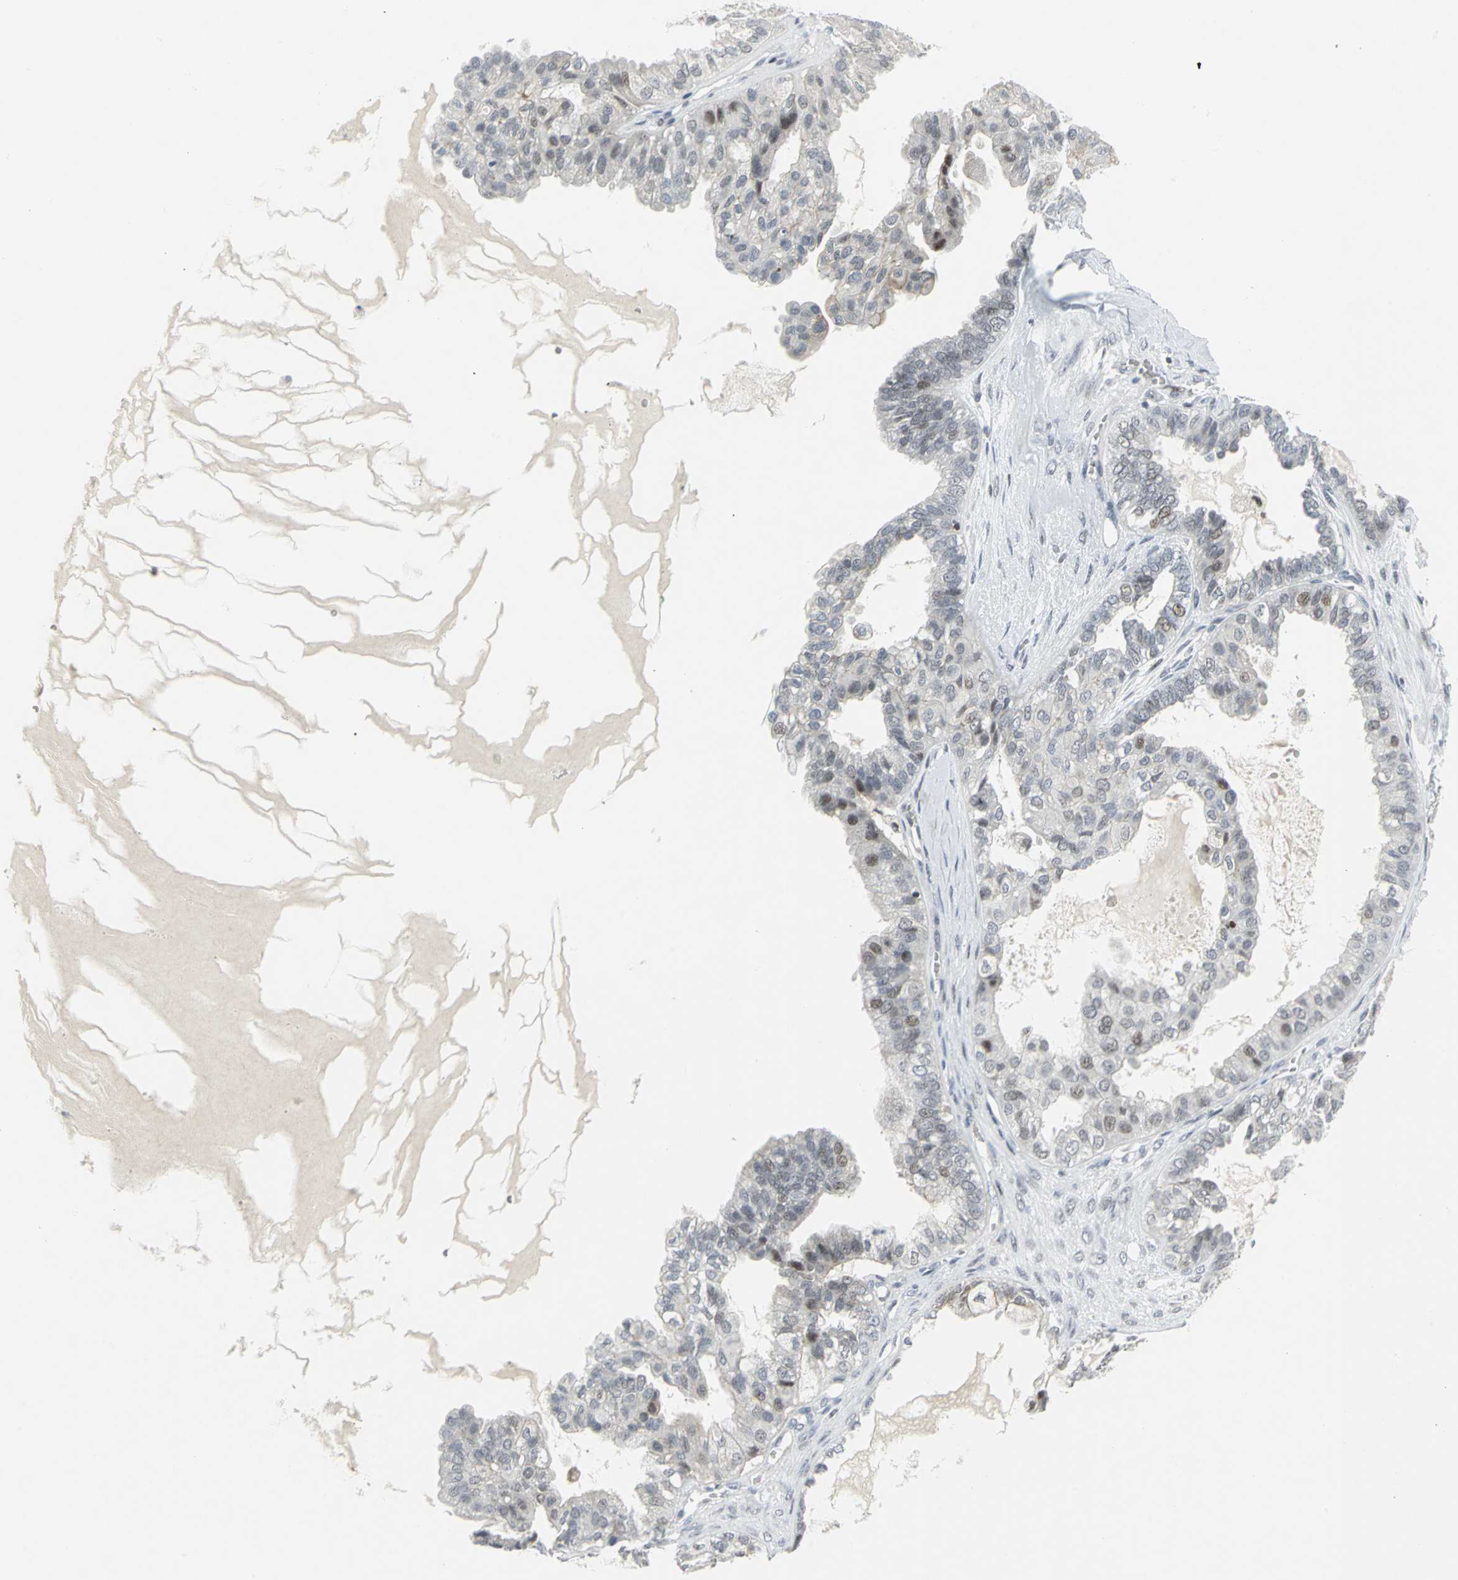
{"staining": {"intensity": "strong", "quantity": "25%-75%", "location": "cytoplasmic/membranous"}, "tissue": "ovarian cancer", "cell_type": "Tumor cells", "image_type": "cancer", "snomed": [{"axis": "morphology", "description": "Carcinoma, NOS"}, {"axis": "morphology", "description": "Carcinoma, endometroid"}, {"axis": "topography", "description": "Ovary"}], "caption": "A brown stain highlights strong cytoplasmic/membranous staining of a protein in ovarian cancer (carcinoma) tumor cells.", "gene": "RPA1", "patient": {"sex": "female", "age": 50}}